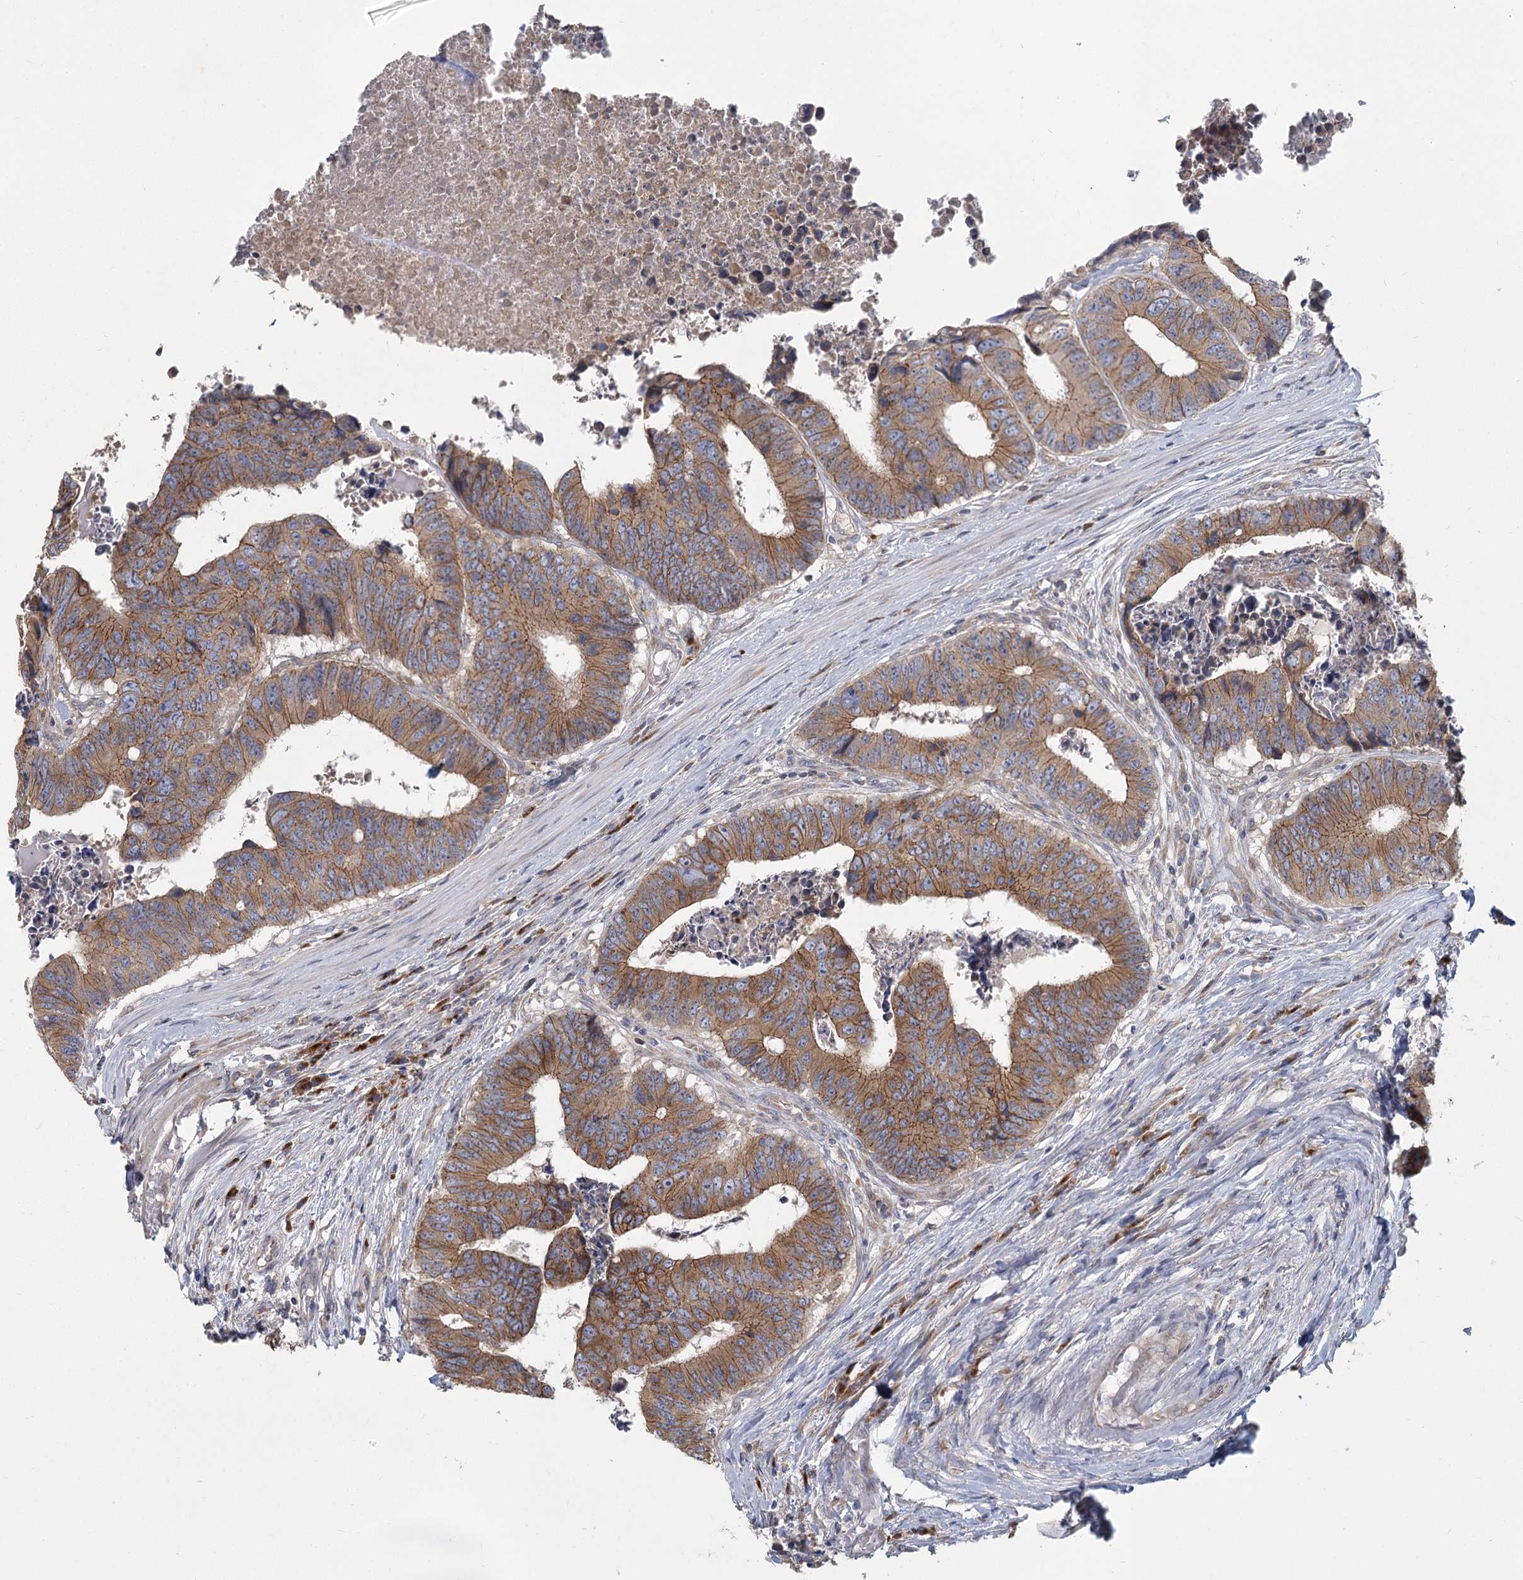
{"staining": {"intensity": "moderate", "quantity": ">75%", "location": "cytoplasmic/membranous"}, "tissue": "colorectal cancer", "cell_type": "Tumor cells", "image_type": "cancer", "snomed": [{"axis": "morphology", "description": "Adenocarcinoma, NOS"}, {"axis": "topography", "description": "Rectum"}], "caption": "Immunohistochemistry histopathology image of neoplastic tissue: colorectal adenocarcinoma stained using immunohistochemistry (IHC) demonstrates medium levels of moderate protein expression localized specifically in the cytoplasmic/membranous of tumor cells, appearing as a cytoplasmic/membranous brown color.", "gene": "CNTLN", "patient": {"sex": "male", "age": 84}}